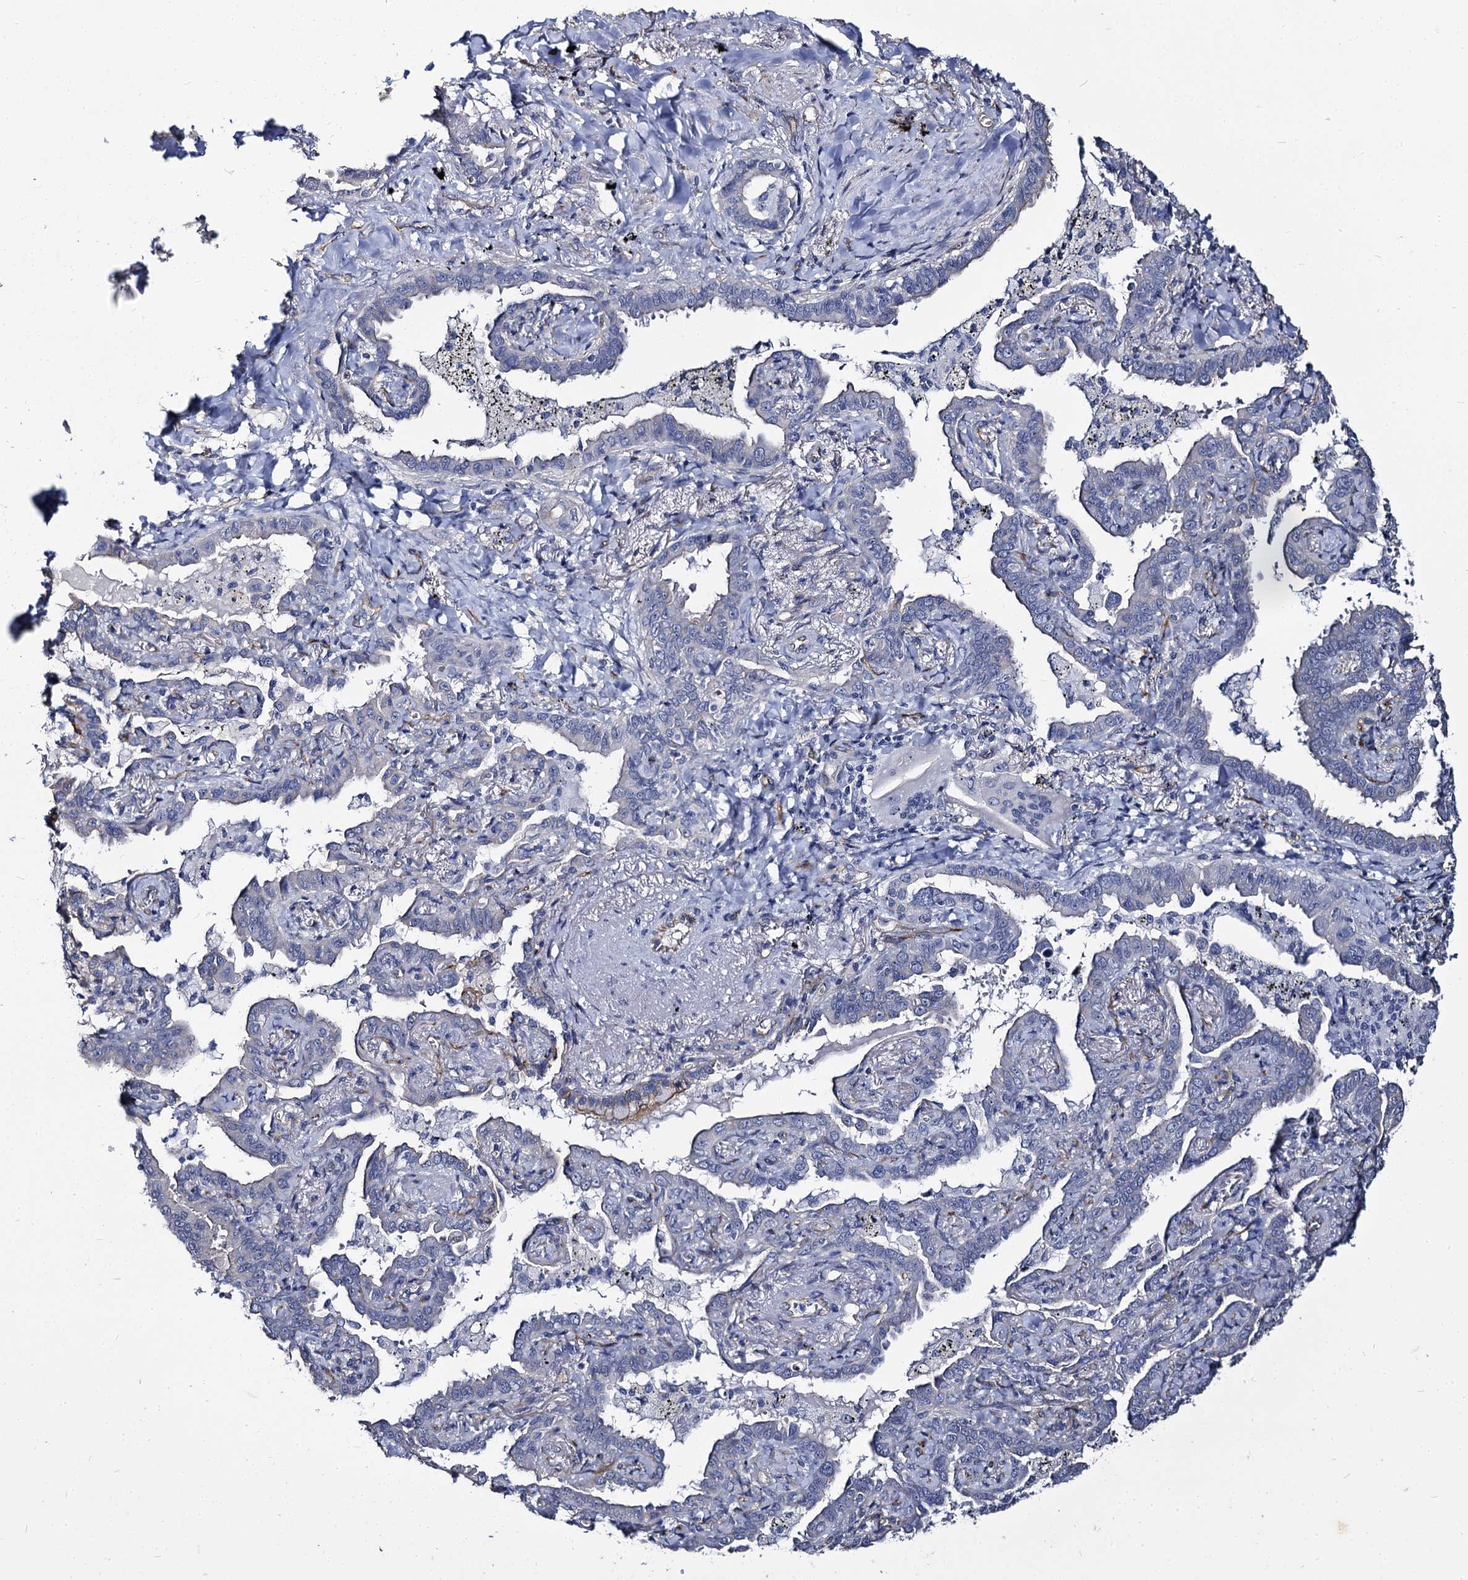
{"staining": {"intensity": "negative", "quantity": "none", "location": "none"}, "tissue": "lung cancer", "cell_type": "Tumor cells", "image_type": "cancer", "snomed": [{"axis": "morphology", "description": "Adenocarcinoma, NOS"}, {"axis": "topography", "description": "Lung"}], "caption": "Image shows no significant protein staining in tumor cells of lung cancer.", "gene": "CBFB", "patient": {"sex": "male", "age": 67}}